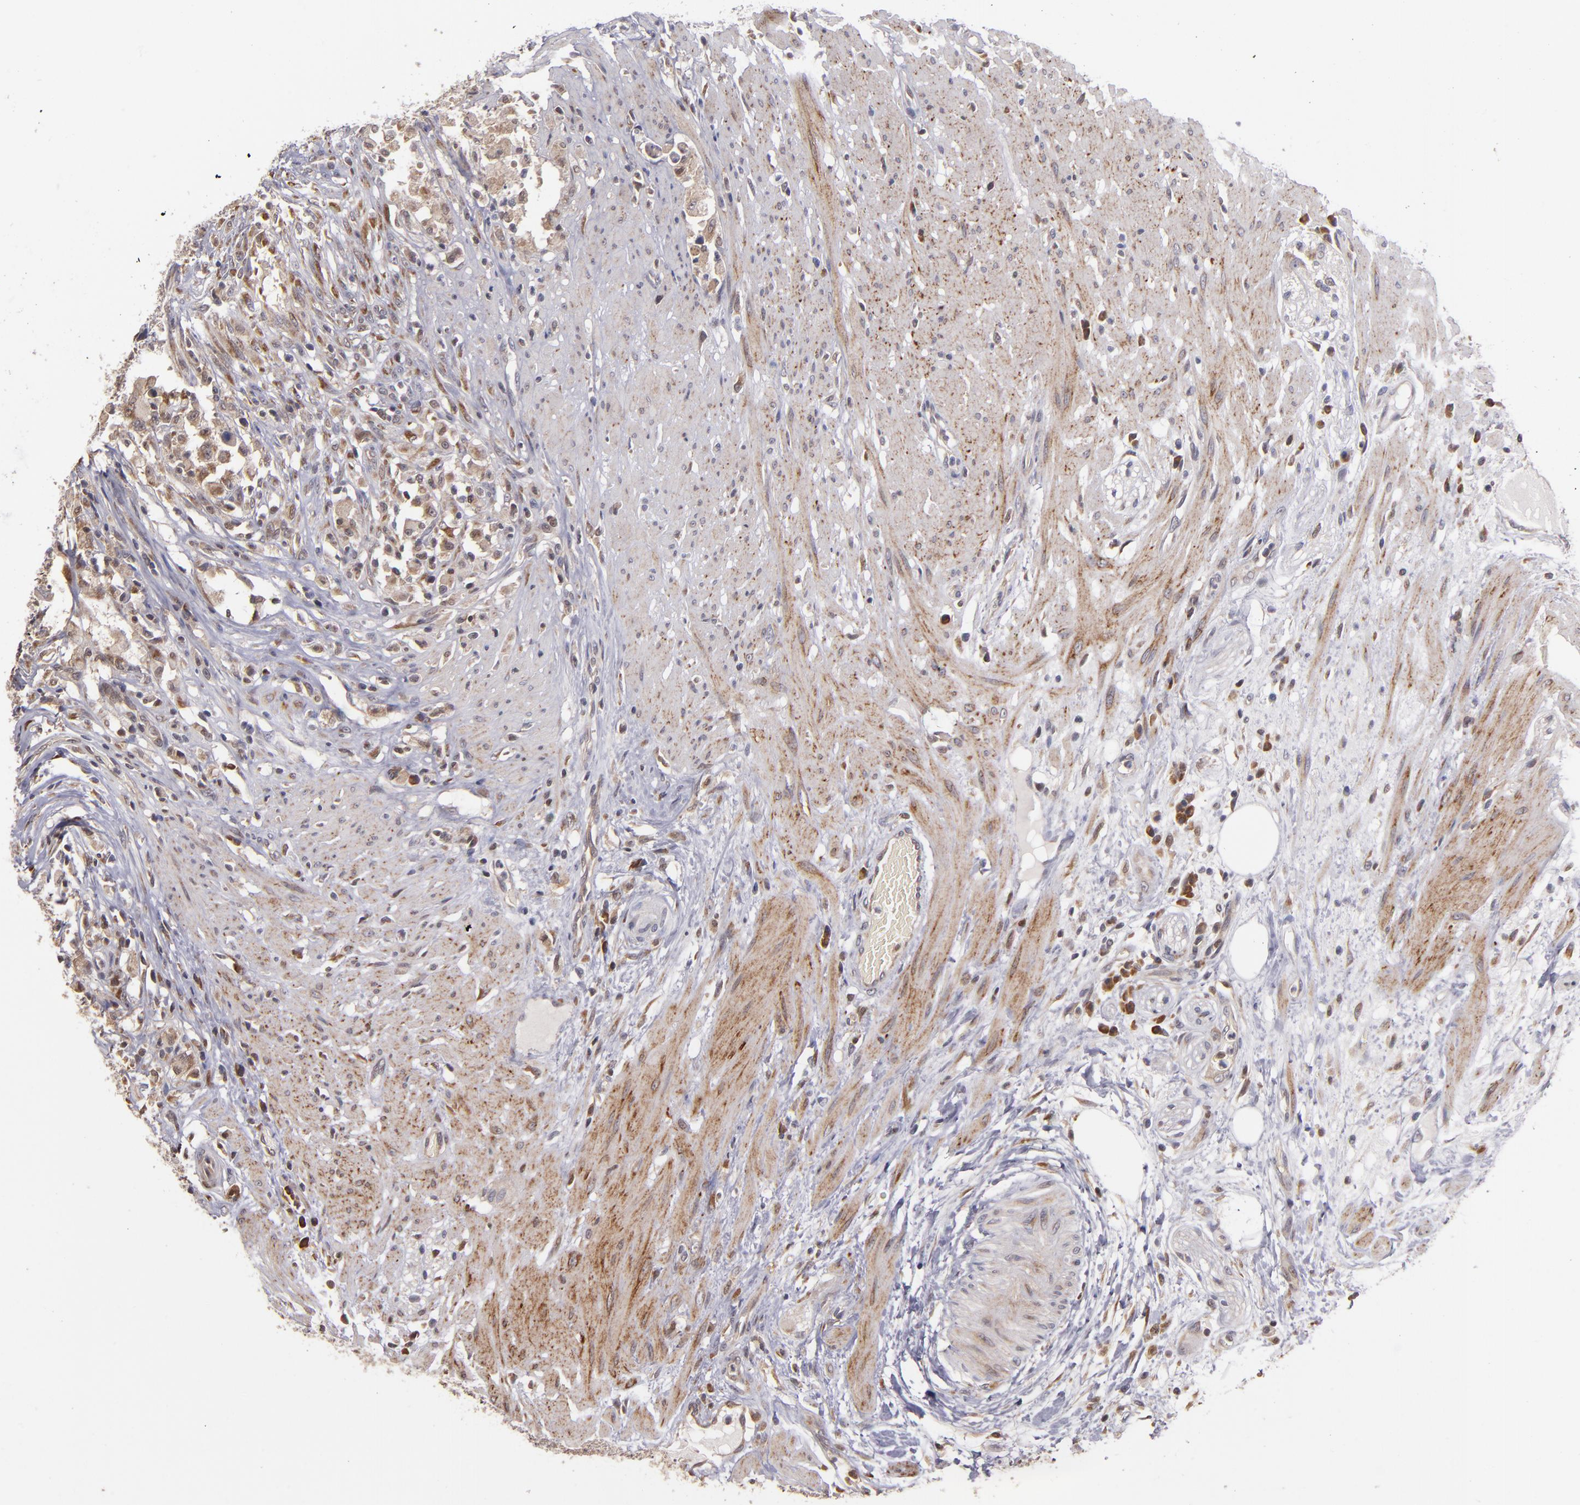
{"staining": {"intensity": "moderate", "quantity": ">75%", "location": "cytoplasmic/membranous"}, "tissue": "colorectal cancer", "cell_type": "Tumor cells", "image_type": "cancer", "snomed": [{"axis": "morphology", "description": "Adenocarcinoma, NOS"}, {"axis": "topography", "description": "Rectum"}], "caption": "Moderate cytoplasmic/membranous protein expression is present in about >75% of tumor cells in adenocarcinoma (colorectal).", "gene": "CASP1", "patient": {"sex": "male", "age": 53}}